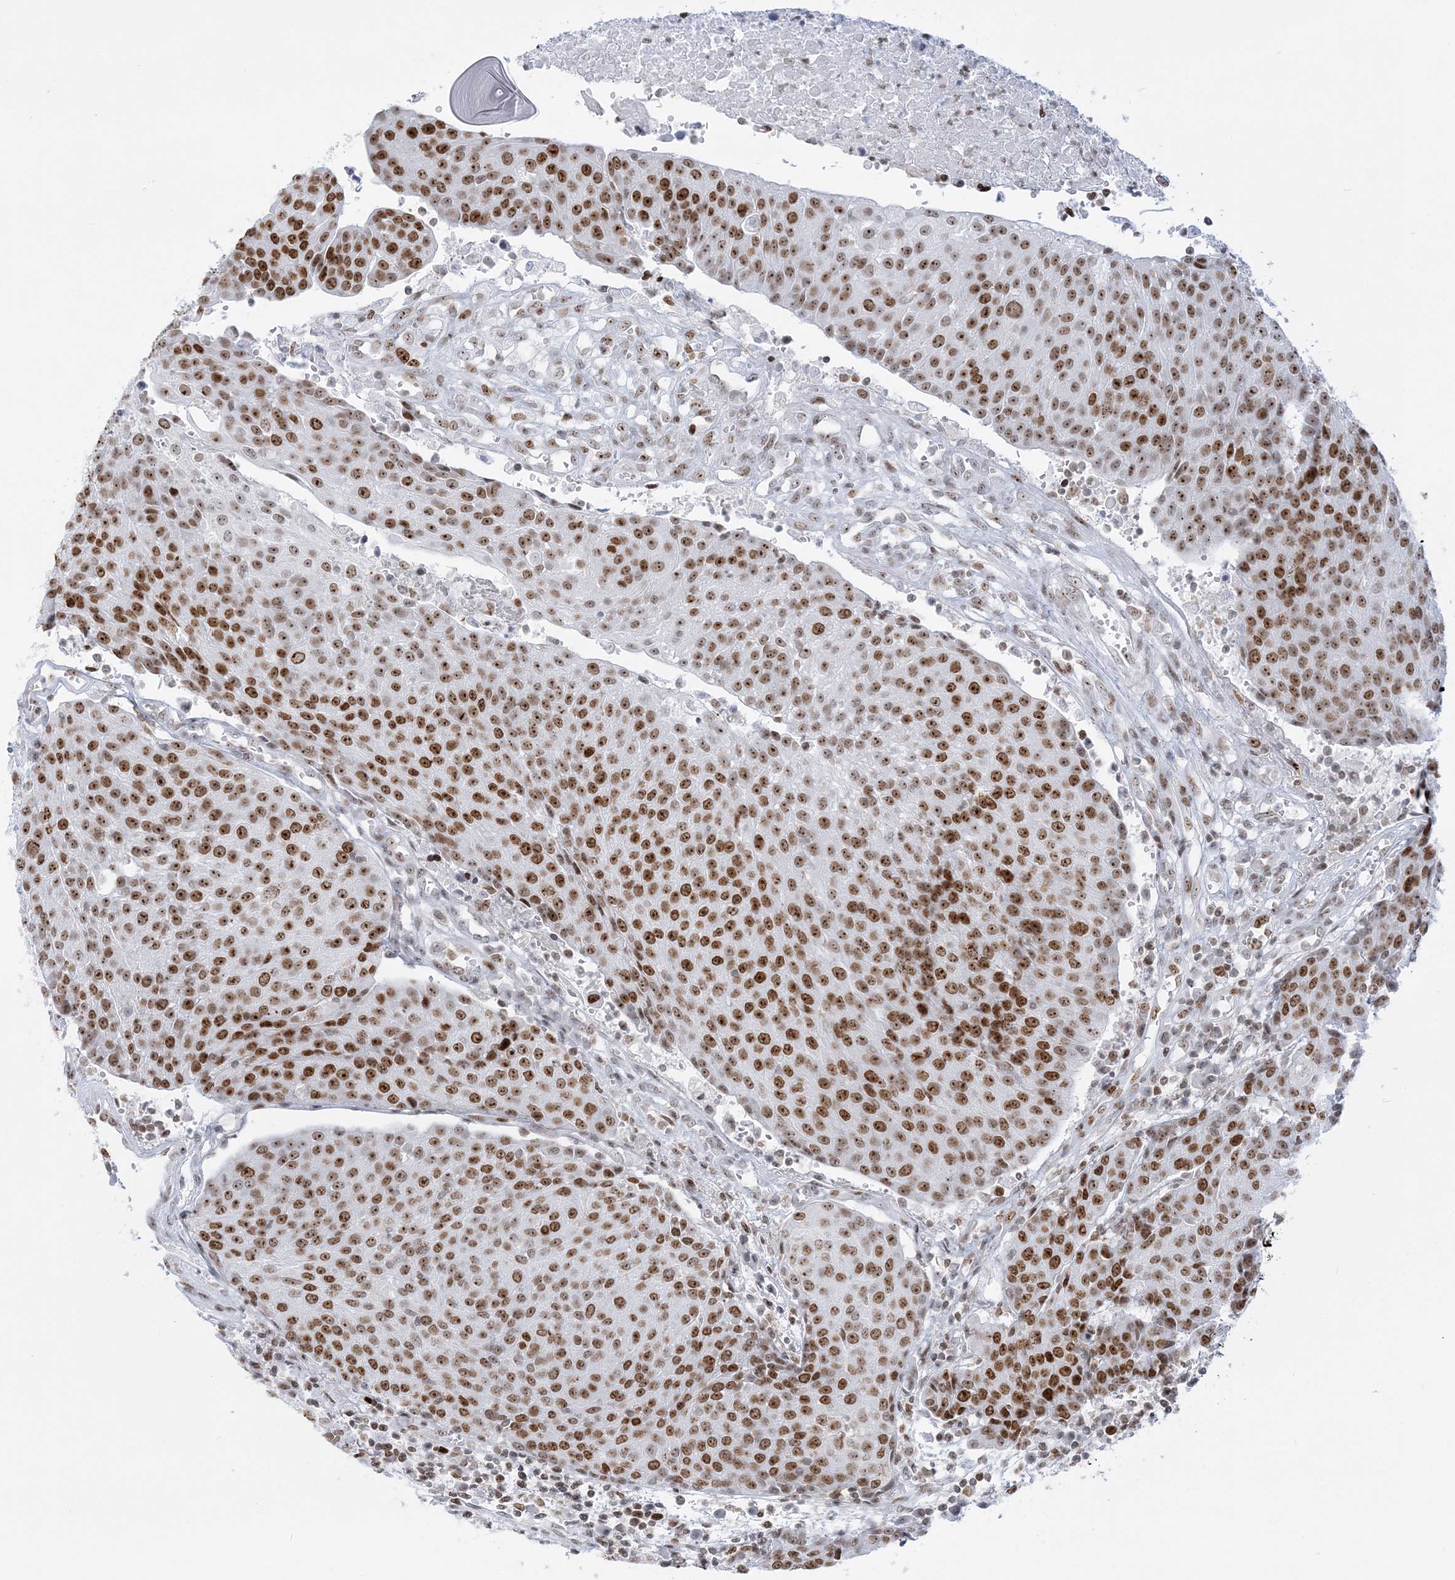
{"staining": {"intensity": "strong", "quantity": ">75%", "location": "nuclear"}, "tissue": "urothelial cancer", "cell_type": "Tumor cells", "image_type": "cancer", "snomed": [{"axis": "morphology", "description": "Urothelial carcinoma, High grade"}, {"axis": "topography", "description": "Urinary bladder"}], "caption": "Urothelial cancer stained with DAB immunohistochemistry (IHC) shows high levels of strong nuclear positivity in about >75% of tumor cells. (Brightfield microscopy of DAB IHC at high magnification).", "gene": "DDX21", "patient": {"sex": "female", "age": 85}}